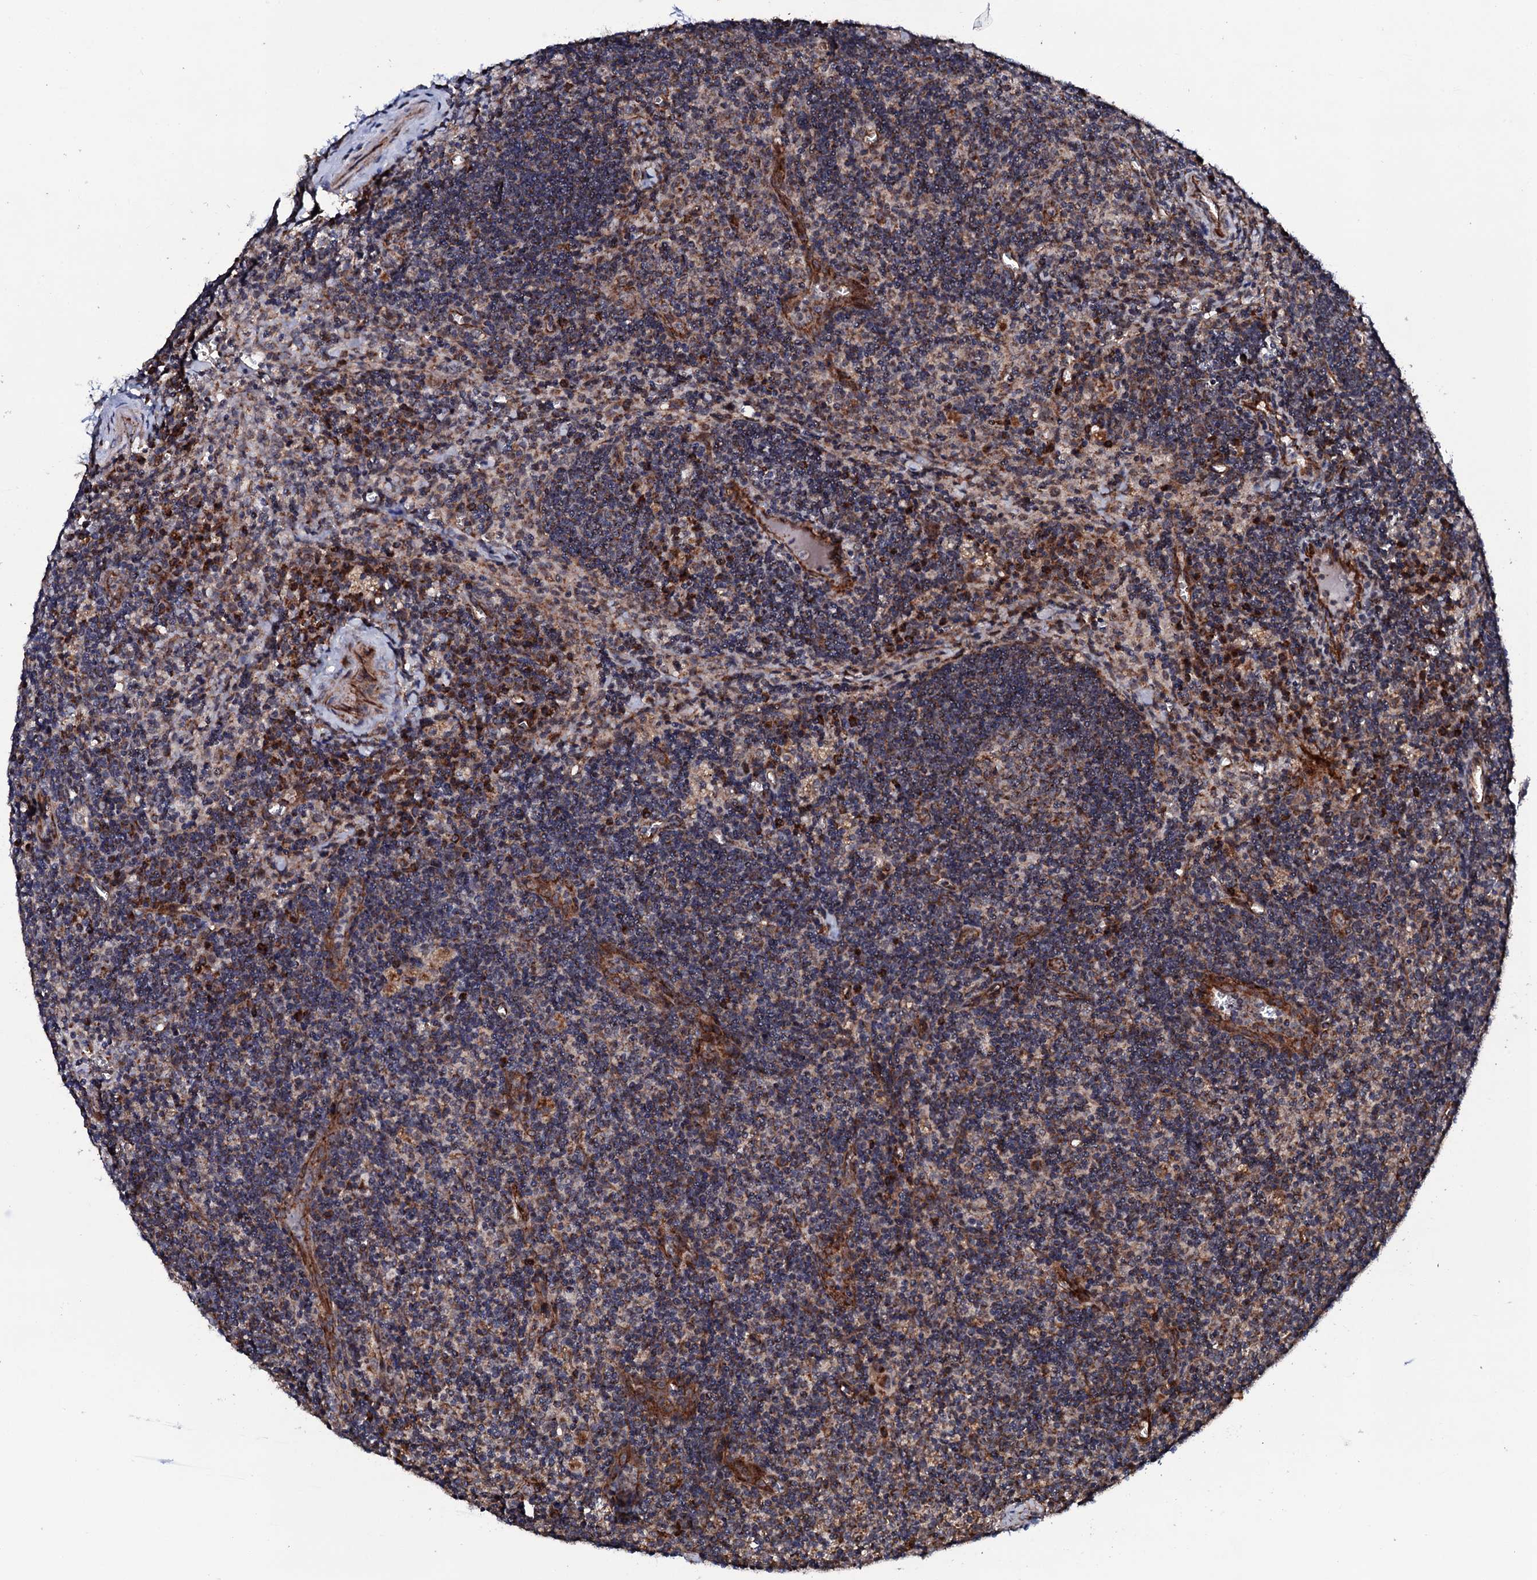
{"staining": {"intensity": "moderate", "quantity": ">75%", "location": "cytoplasmic/membranous"}, "tissue": "lymph node", "cell_type": "Germinal center cells", "image_type": "normal", "snomed": [{"axis": "morphology", "description": "Normal tissue, NOS"}, {"axis": "topography", "description": "Lymph node"}], "caption": "Protein expression analysis of unremarkable human lymph node reveals moderate cytoplasmic/membranous positivity in about >75% of germinal center cells. The protein is stained brown, and the nuclei are stained in blue (DAB IHC with brightfield microscopy, high magnification).", "gene": "MTIF3", "patient": {"sex": "male", "age": 58}}